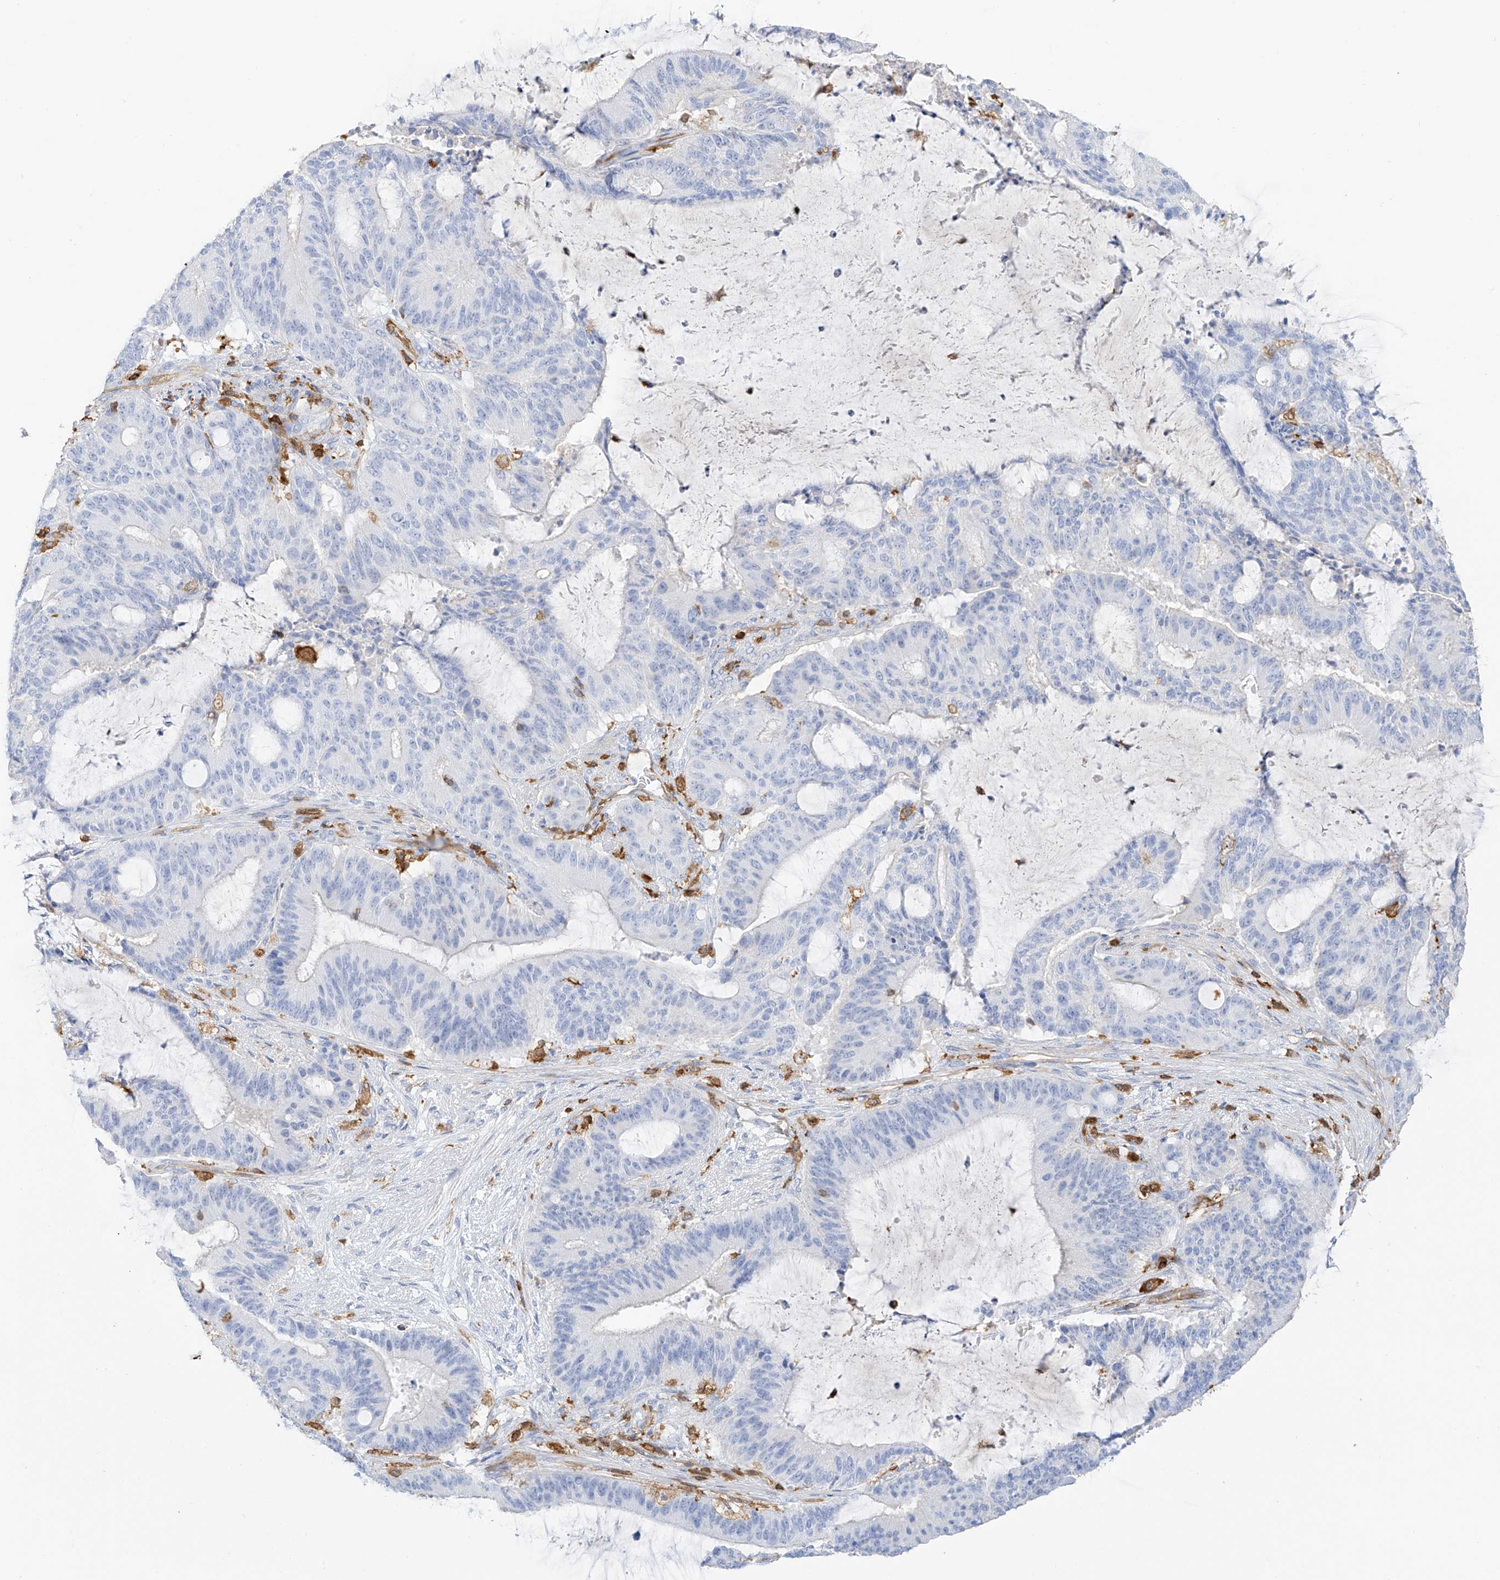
{"staining": {"intensity": "negative", "quantity": "none", "location": "none"}, "tissue": "liver cancer", "cell_type": "Tumor cells", "image_type": "cancer", "snomed": [{"axis": "morphology", "description": "Normal tissue, NOS"}, {"axis": "morphology", "description": "Cholangiocarcinoma"}, {"axis": "topography", "description": "Liver"}, {"axis": "topography", "description": "Peripheral nerve tissue"}], "caption": "Immunohistochemistry histopathology image of neoplastic tissue: liver cancer stained with DAB (3,3'-diaminobenzidine) shows no significant protein expression in tumor cells.", "gene": "ARHGAP25", "patient": {"sex": "female", "age": 73}}